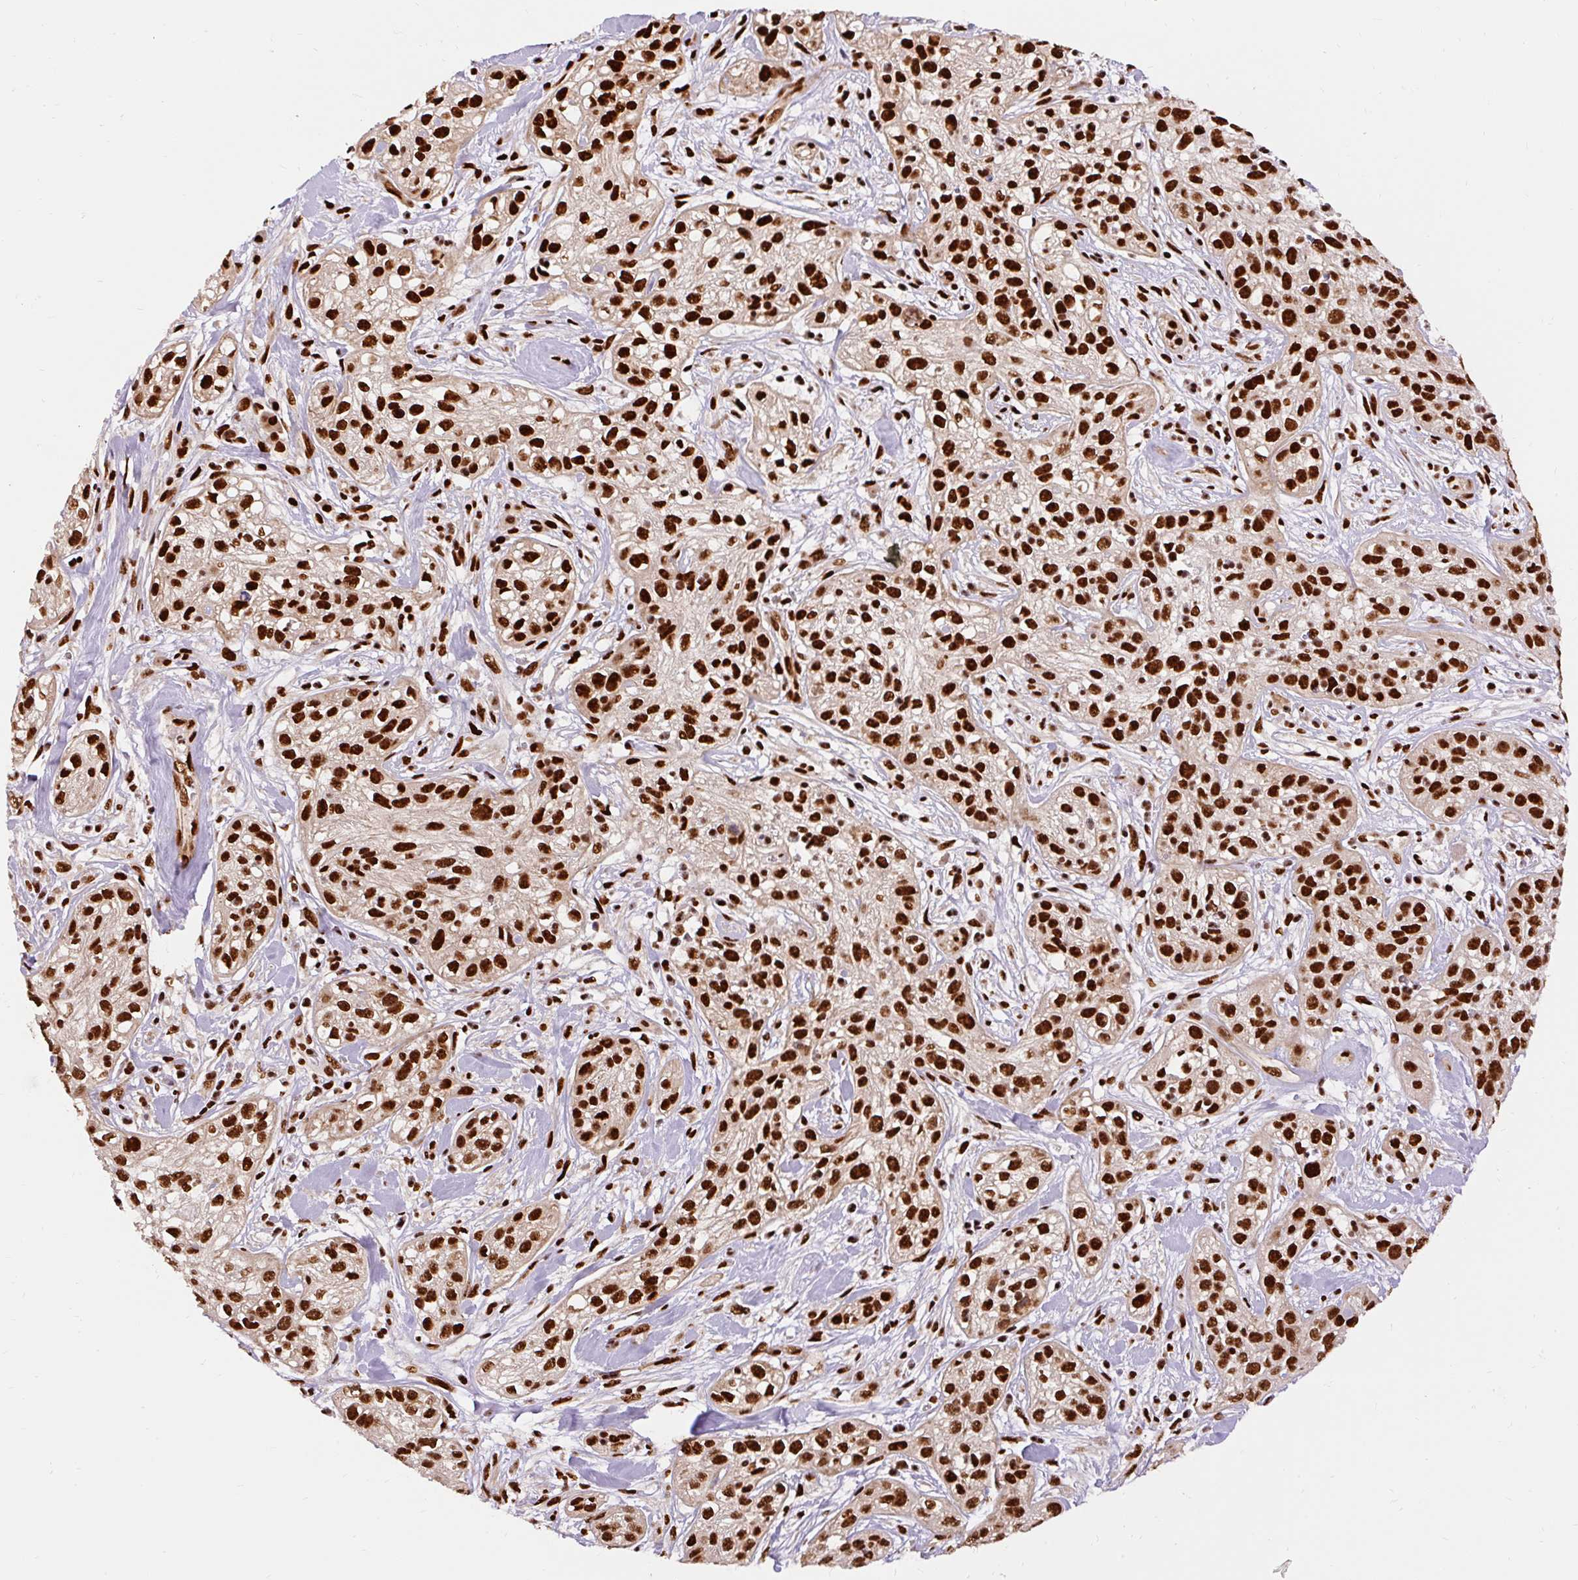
{"staining": {"intensity": "strong", "quantity": ">75%", "location": "nuclear"}, "tissue": "skin cancer", "cell_type": "Tumor cells", "image_type": "cancer", "snomed": [{"axis": "morphology", "description": "Squamous cell carcinoma, NOS"}, {"axis": "topography", "description": "Skin"}], "caption": "Protein staining of skin cancer tissue exhibits strong nuclear staining in approximately >75% of tumor cells.", "gene": "MECOM", "patient": {"sex": "male", "age": 82}}